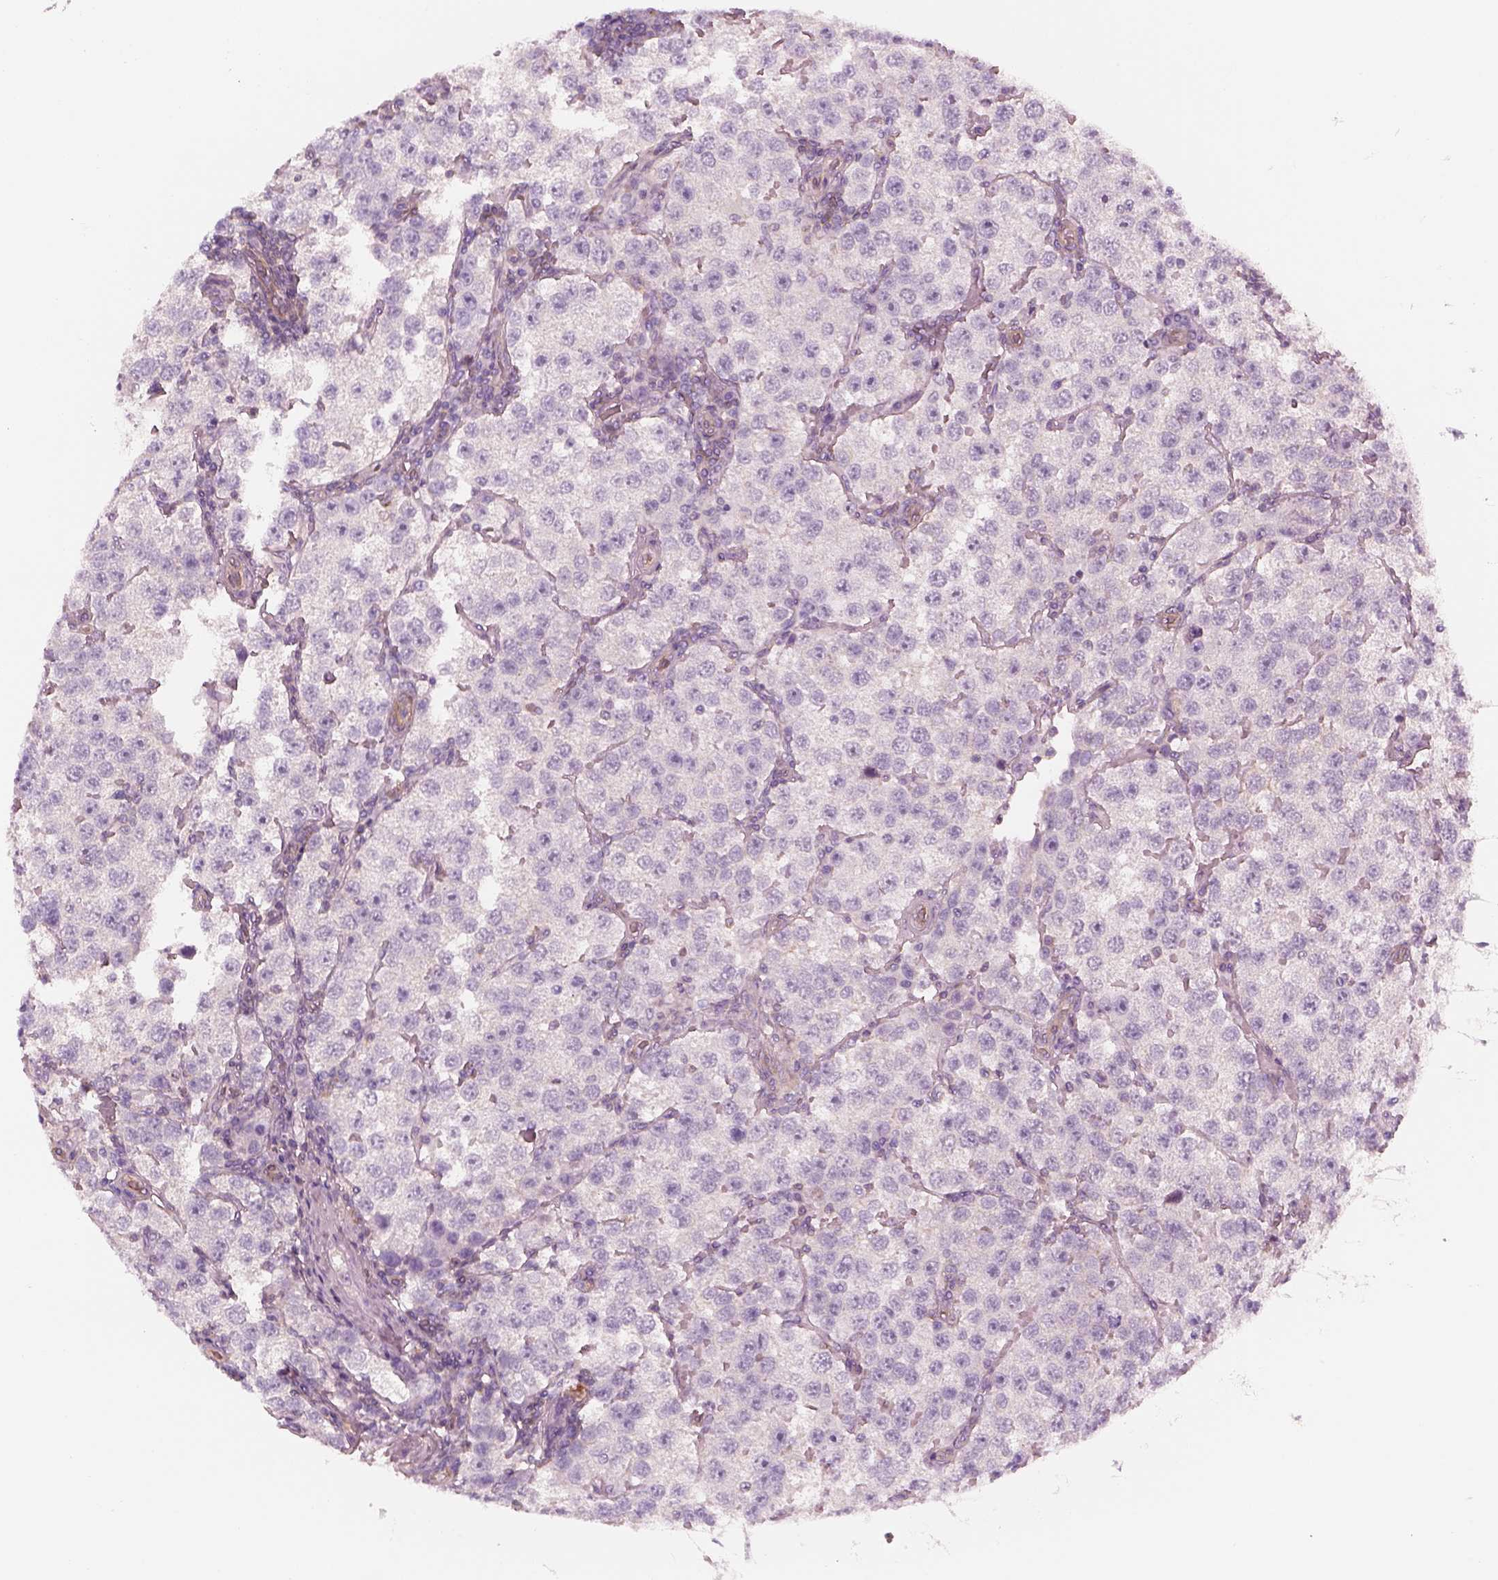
{"staining": {"intensity": "negative", "quantity": "none", "location": "none"}, "tissue": "testis cancer", "cell_type": "Tumor cells", "image_type": "cancer", "snomed": [{"axis": "morphology", "description": "Seminoma, NOS"}, {"axis": "topography", "description": "Testis"}], "caption": "High power microscopy histopathology image of an immunohistochemistry (IHC) micrograph of testis seminoma, revealing no significant positivity in tumor cells.", "gene": "ELAPOR1", "patient": {"sex": "male", "age": 37}}